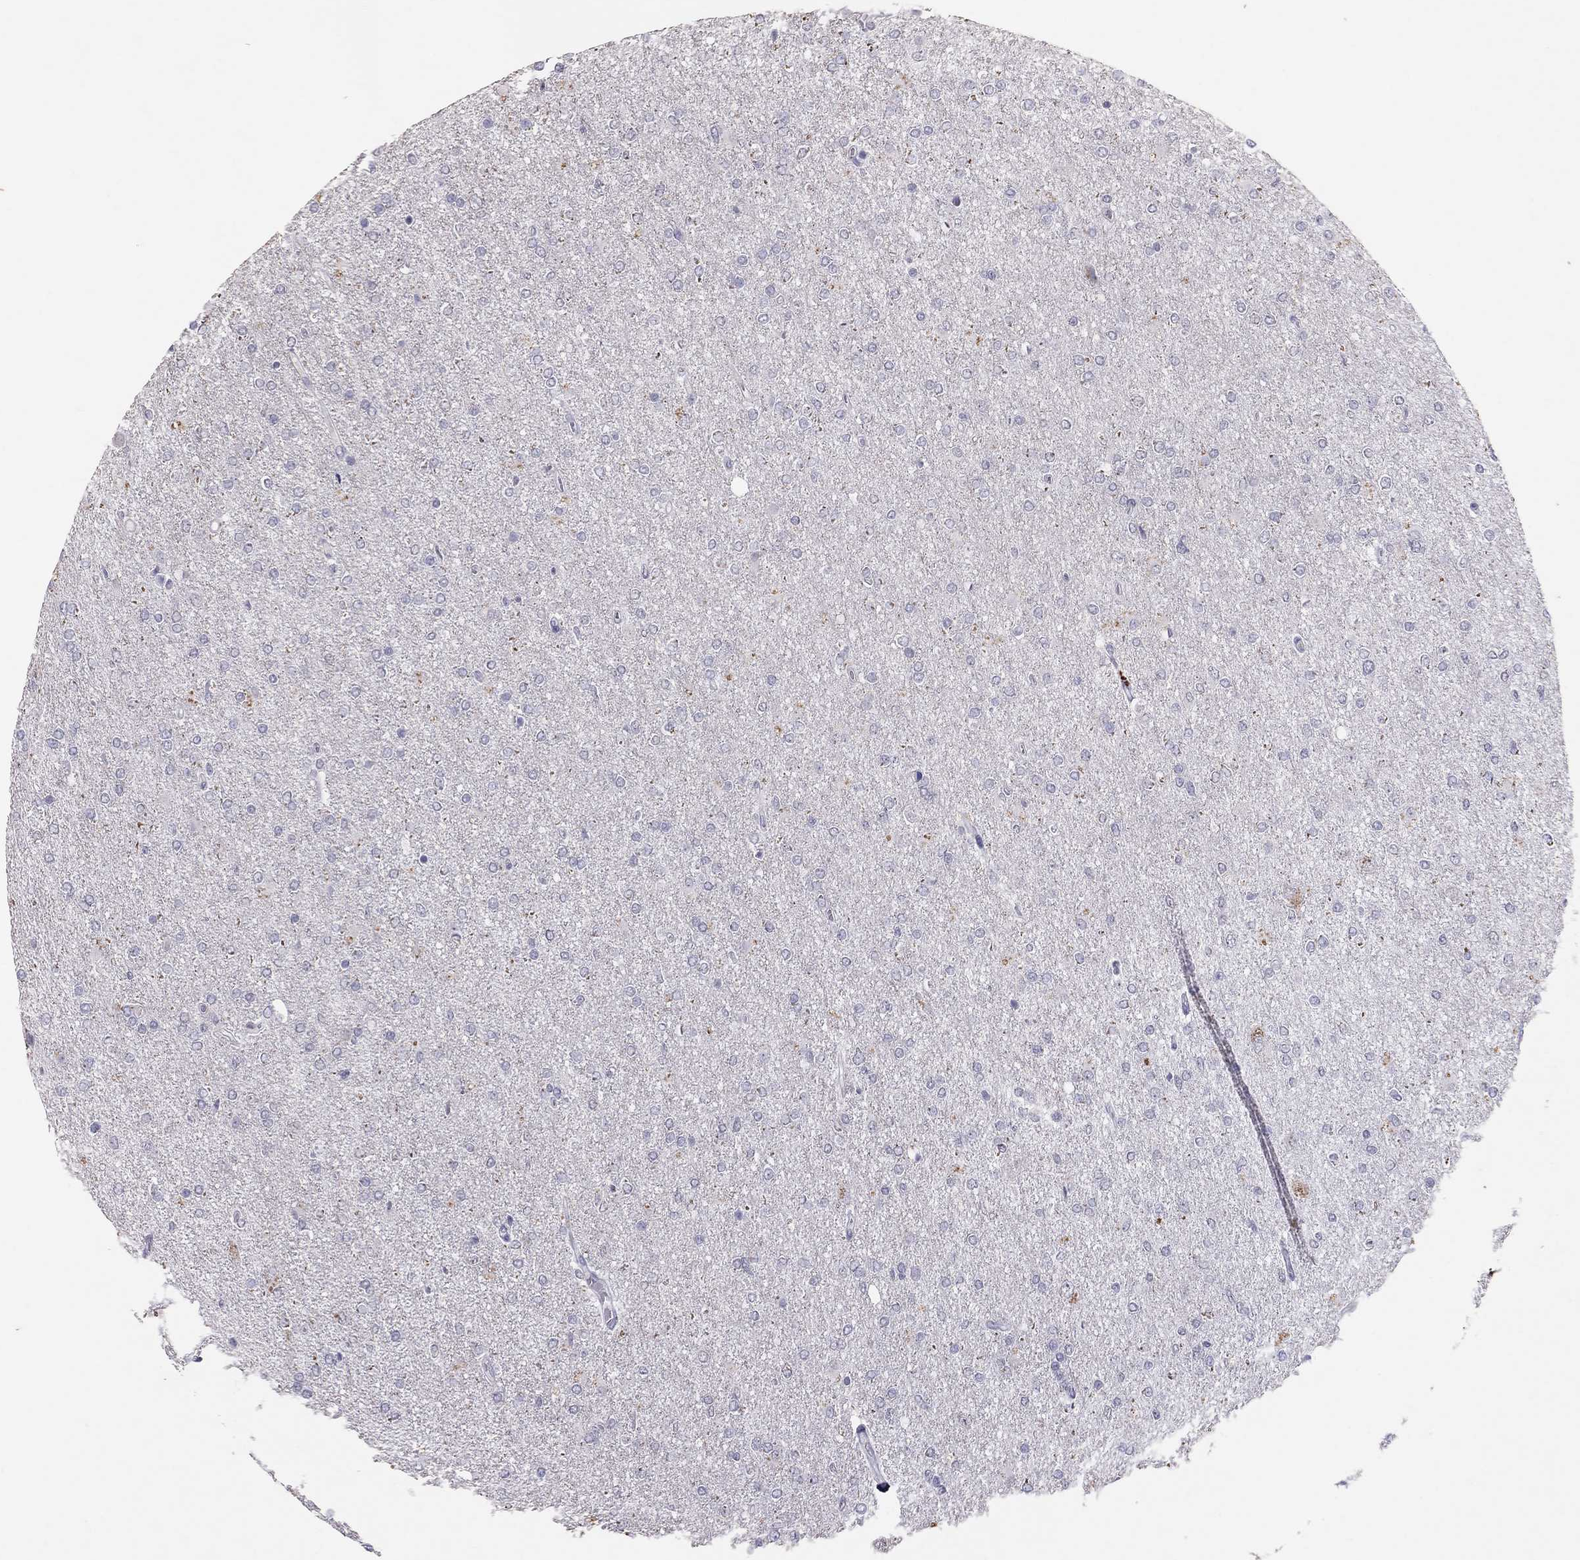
{"staining": {"intensity": "negative", "quantity": "none", "location": "none"}, "tissue": "glioma", "cell_type": "Tumor cells", "image_type": "cancer", "snomed": [{"axis": "morphology", "description": "Glioma, malignant, High grade"}, {"axis": "topography", "description": "Cerebral cortex"}], "caption": "Immunohistochemistry of human glioma shows no expression in tumor cells.", "gene": "PSMB11", "patient": {"sex": "male", "age": 70}}